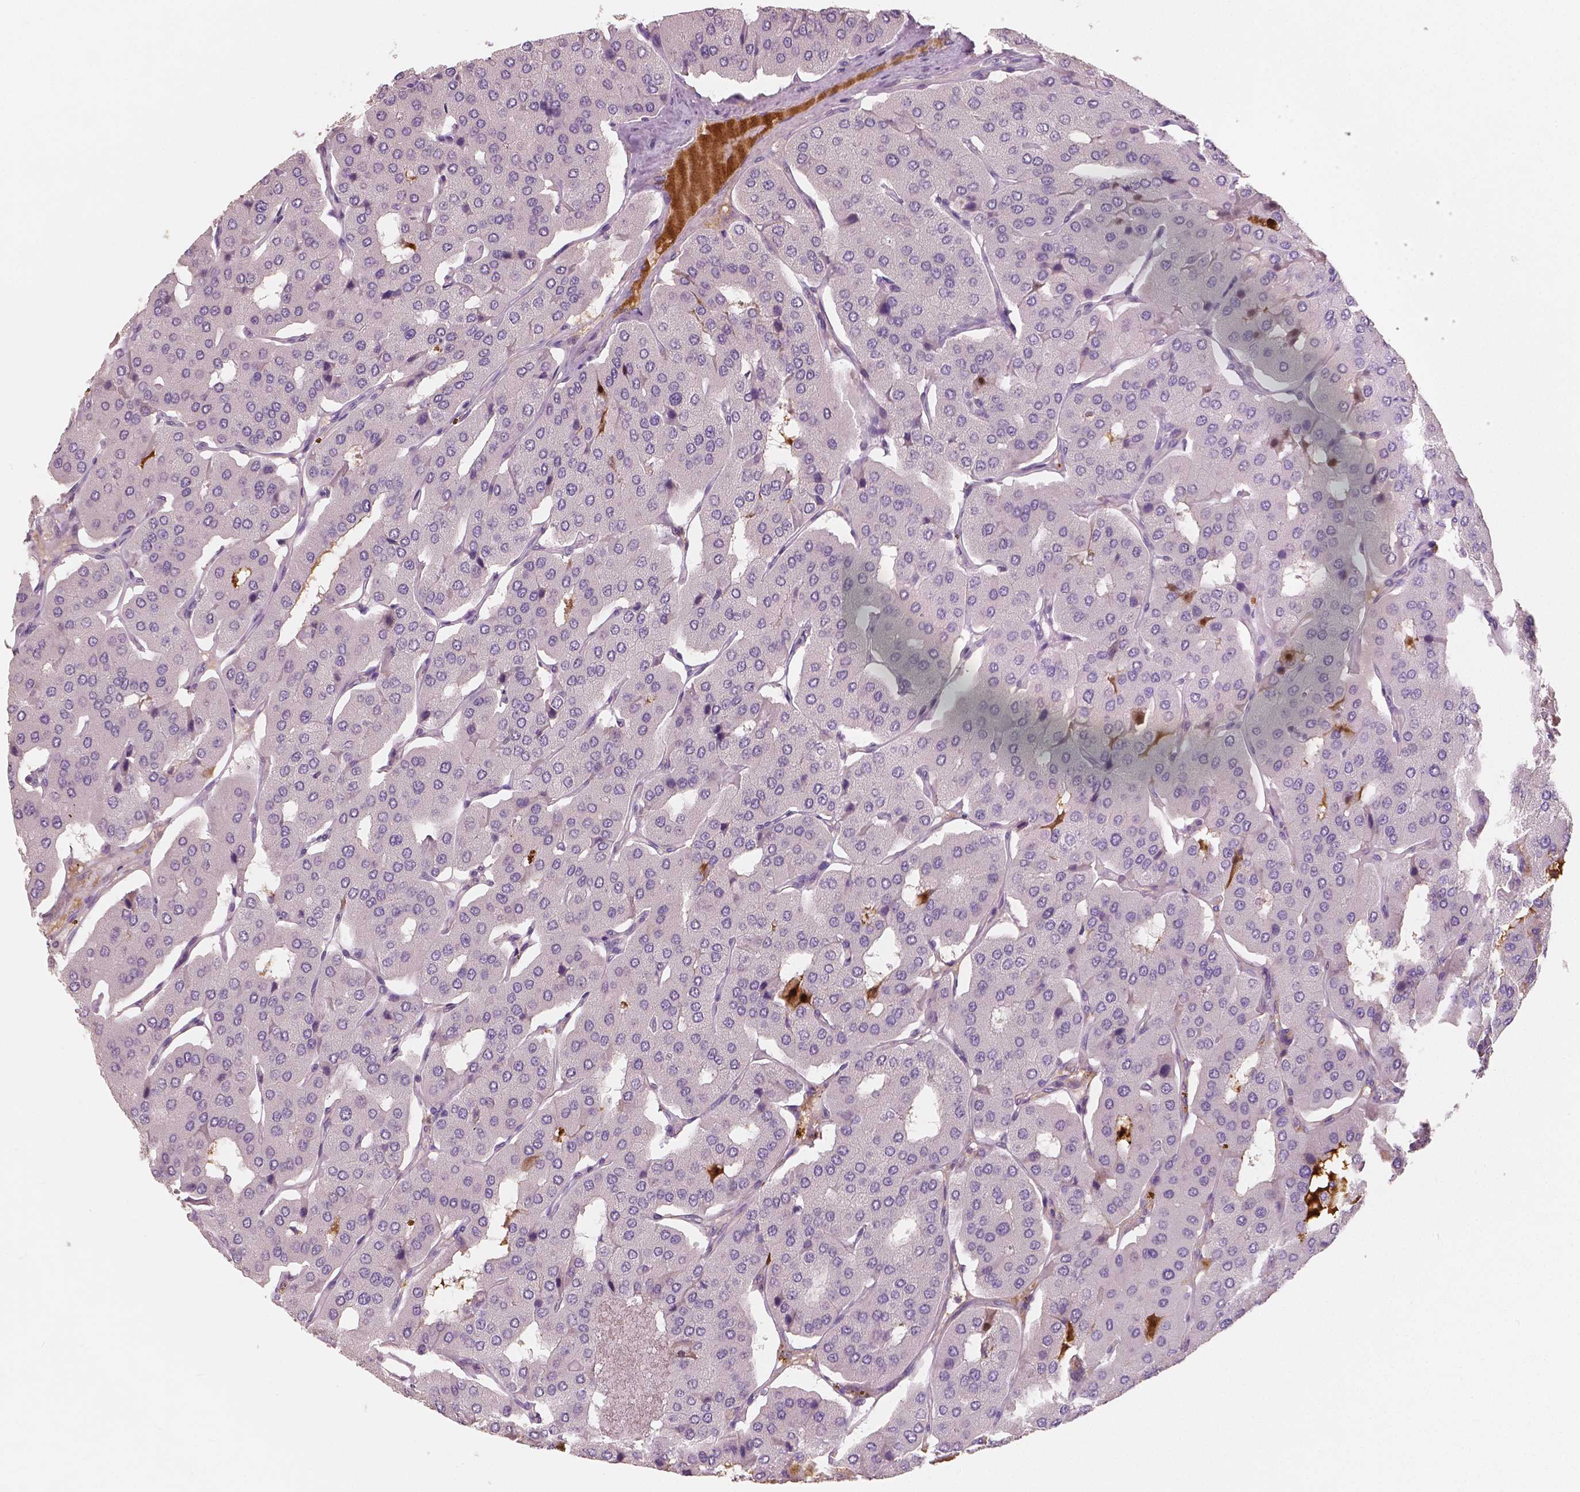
{"staining": {"intensity": "negative", "quantity": "none", "location": "none"}, "tissue": "parathyroid gland", "cell_type": "Glandular cells", "image_type": "normal", "snomed": [{"axis": "morphology", "description": "Normal tissue, NOS"}, {"axis": "morphology", "description": "Adenoma, NOS"}, {"axis": "topography", "description": "Parathyroid gland"}], "caption": "A high-resolution image shows immunohistochemistry staining of unremarkable parathyroid gland, which shows no significant staining in glandular cells.", "gene": "APOA4", "patient": {"sex": "female", "age": 86}}